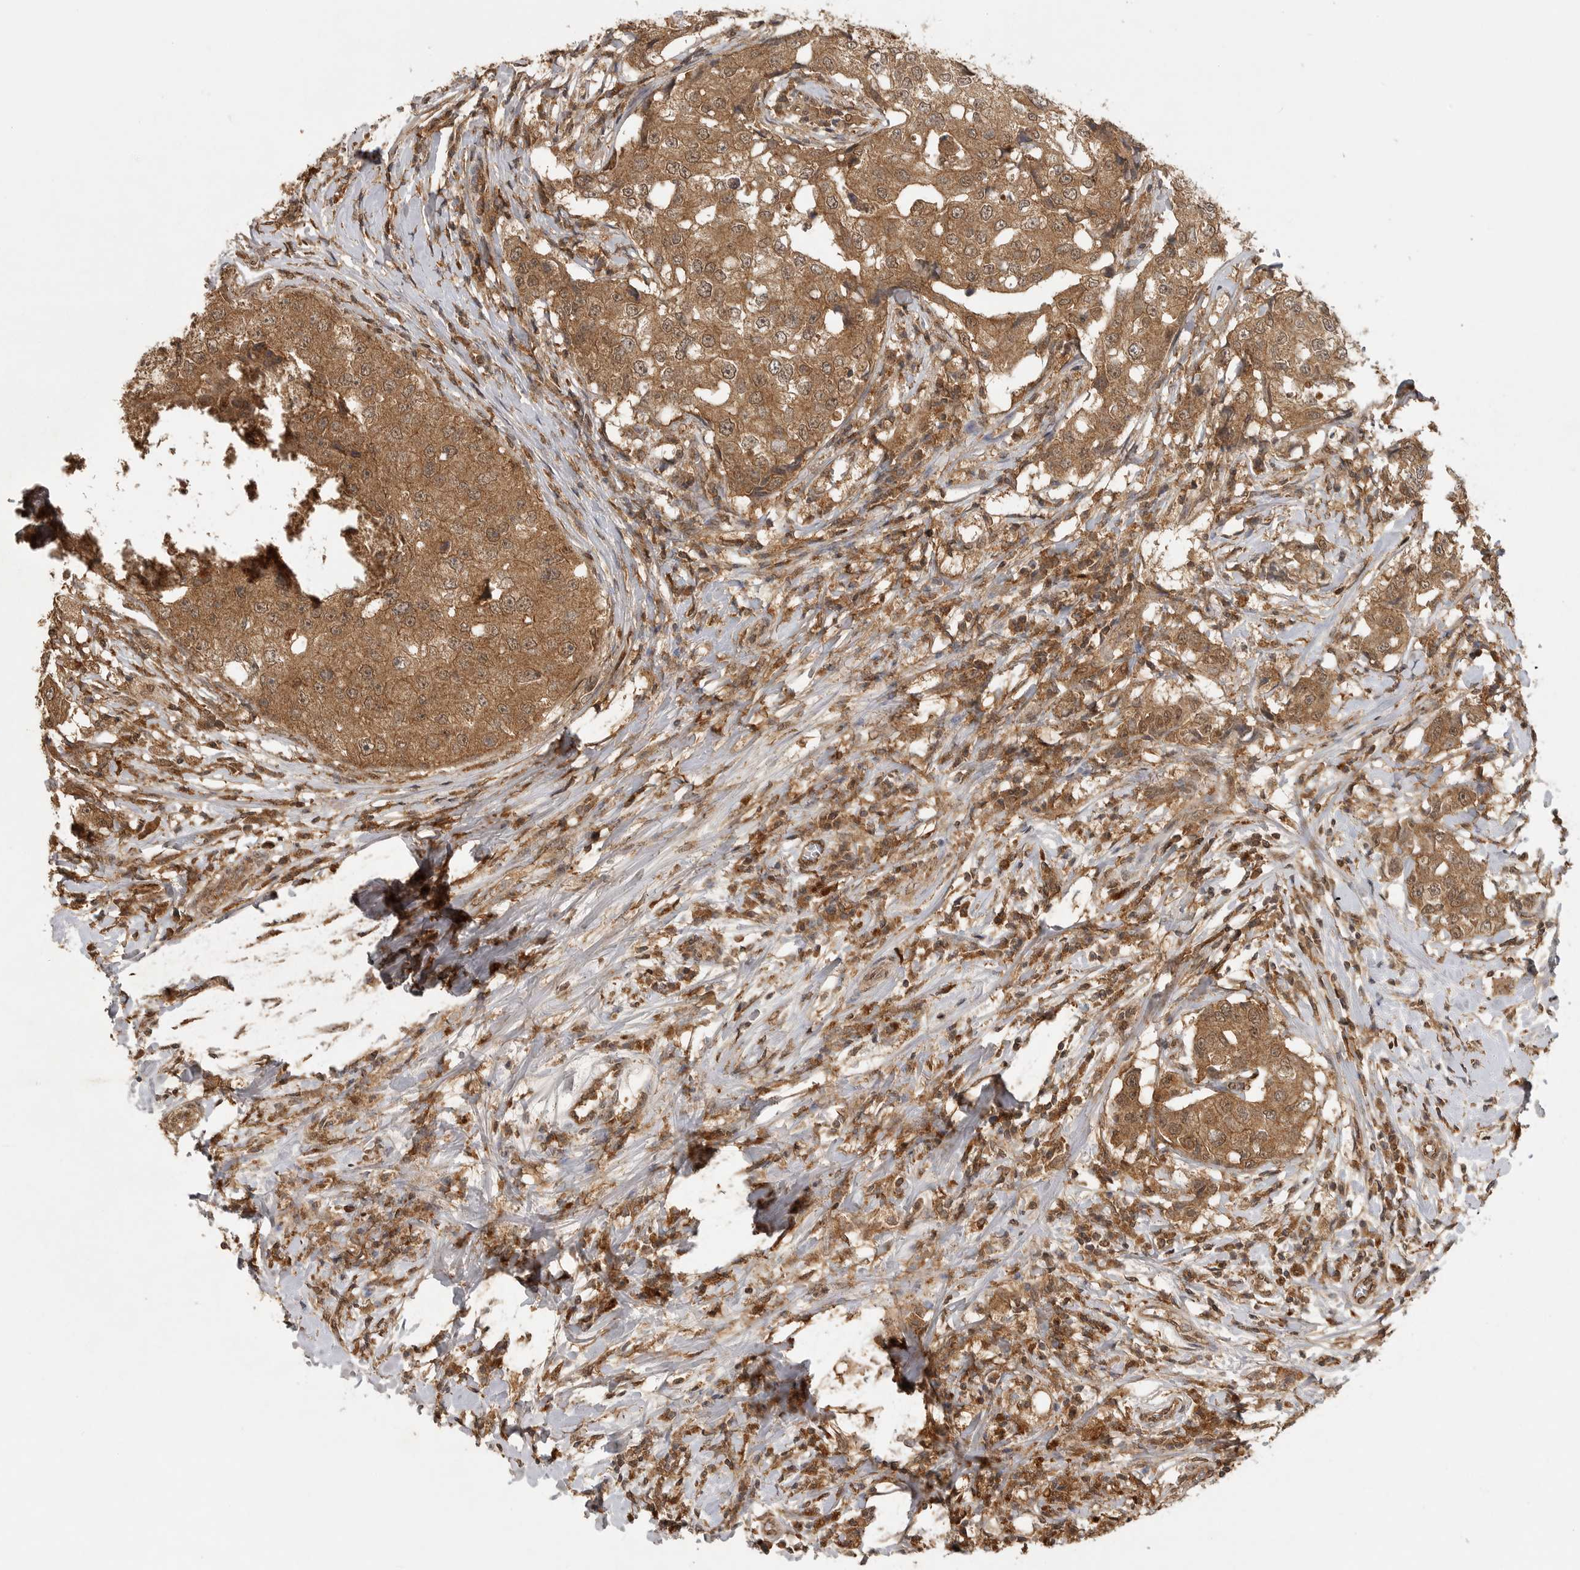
{"staining": {"intensity": "moderate", "quantity": ">75%", "location": "cytoplasmic/membranous,nuclear"}, "tissue": "breast cancer", "cell_type": "Tumor cells", "image_type": "cancer", "snomed": [{"axis": "morphology", "description": "Duct carcinoma"}, {"axis": "topography", "description": "Breast"}], "caption": "Breast cancer (infiltrating ductal carcinoma) was stained to show a protein in brown. There is medium levels of moderate cytoplasmic/membranous and nuclear positivity in approximately >75% of tumor cells. (IHC, brightfield microscopy, high magnification).", "gene": "ICOSLG", "patient": {"sex": "female", "age": 27}}